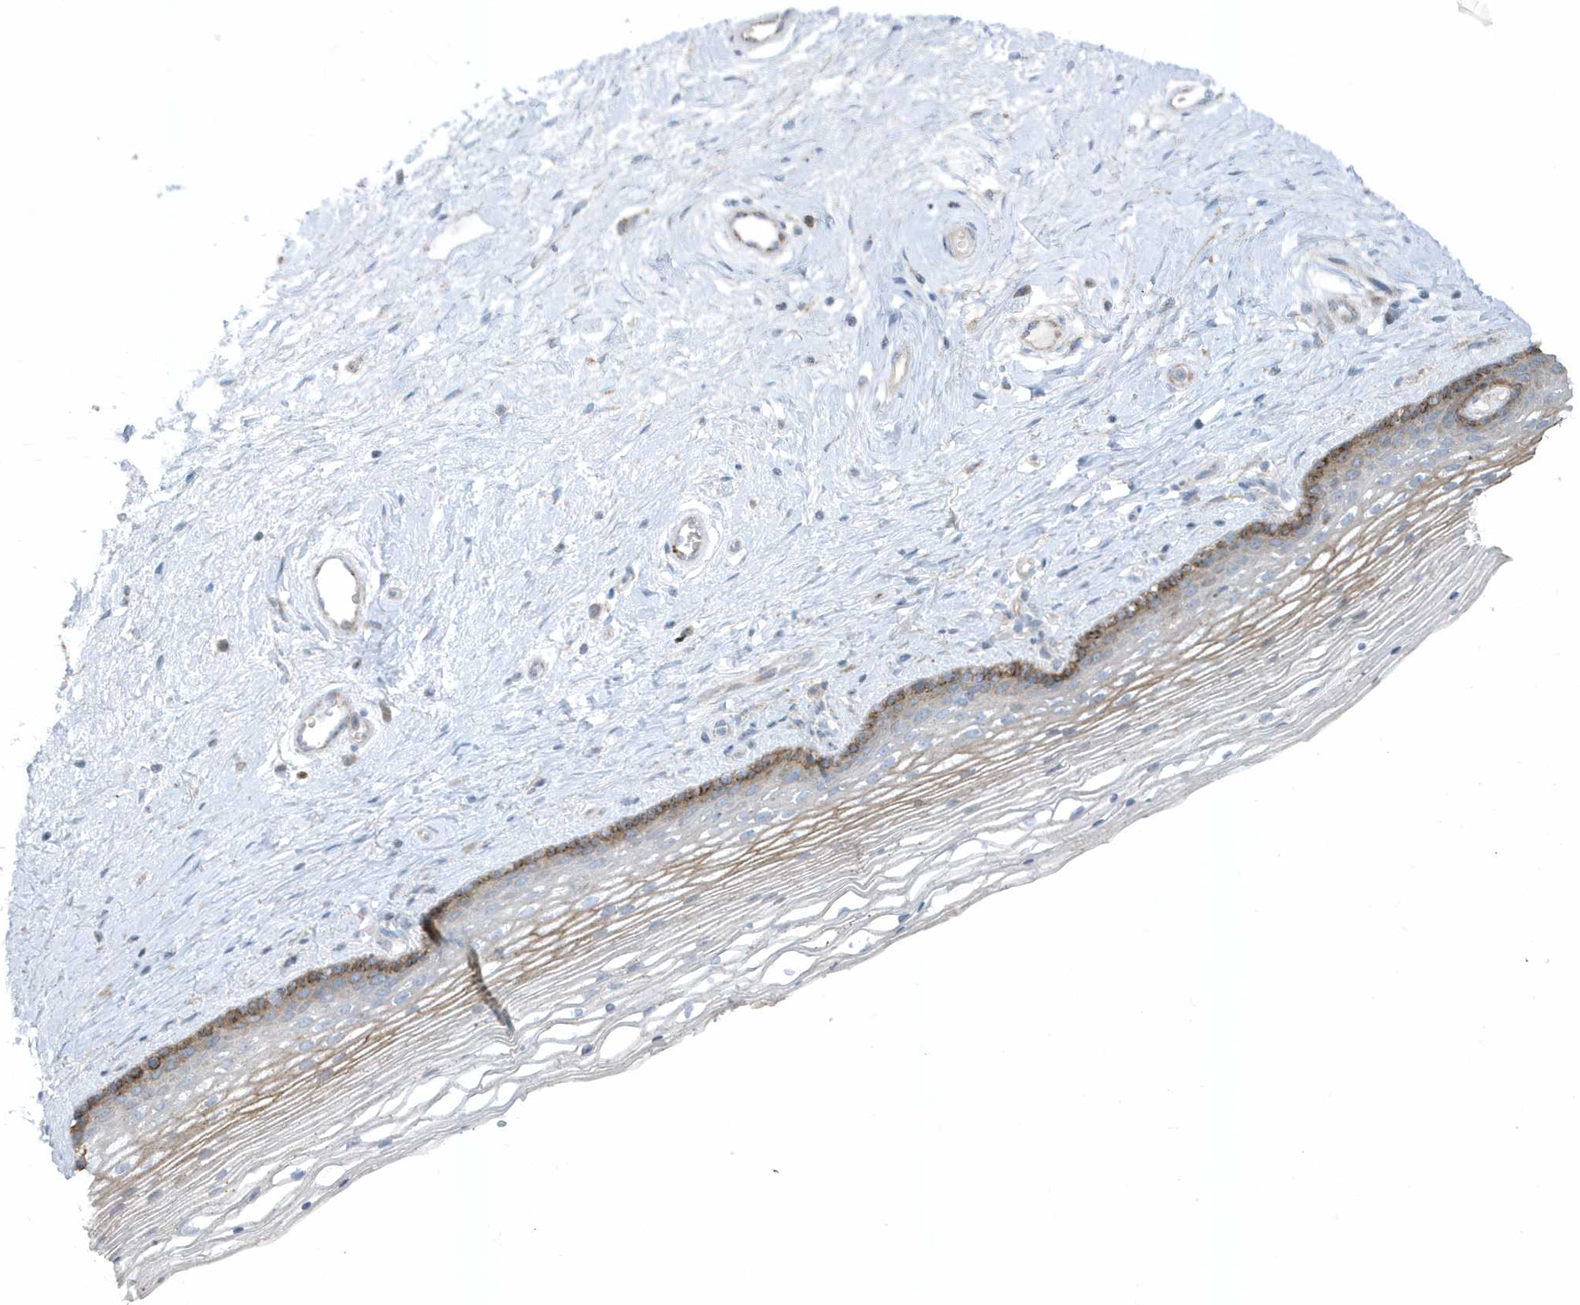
{"staining": {"intensity": "moderate", "quantity": "25%-75%", "location": "cytoplasmic/membranous"}, "tissue": "vagina", "cell_type": "Squamous epithelial cells", "image_type": "normal", "snomed": [{"axis": "morphology", "description": "Normal tissue, NOS"}, {"axis": "topography", "description": "Vagina"}], "caption": "Approximately 25%-75% of squamous epithelial cells in normal vagina display moderate cytoplasmic/membranous protein staining as visualized by brown immunohistochemical staining.", "gene": "SLC38A2", "patient": {"sex": "female", "age": 46}}